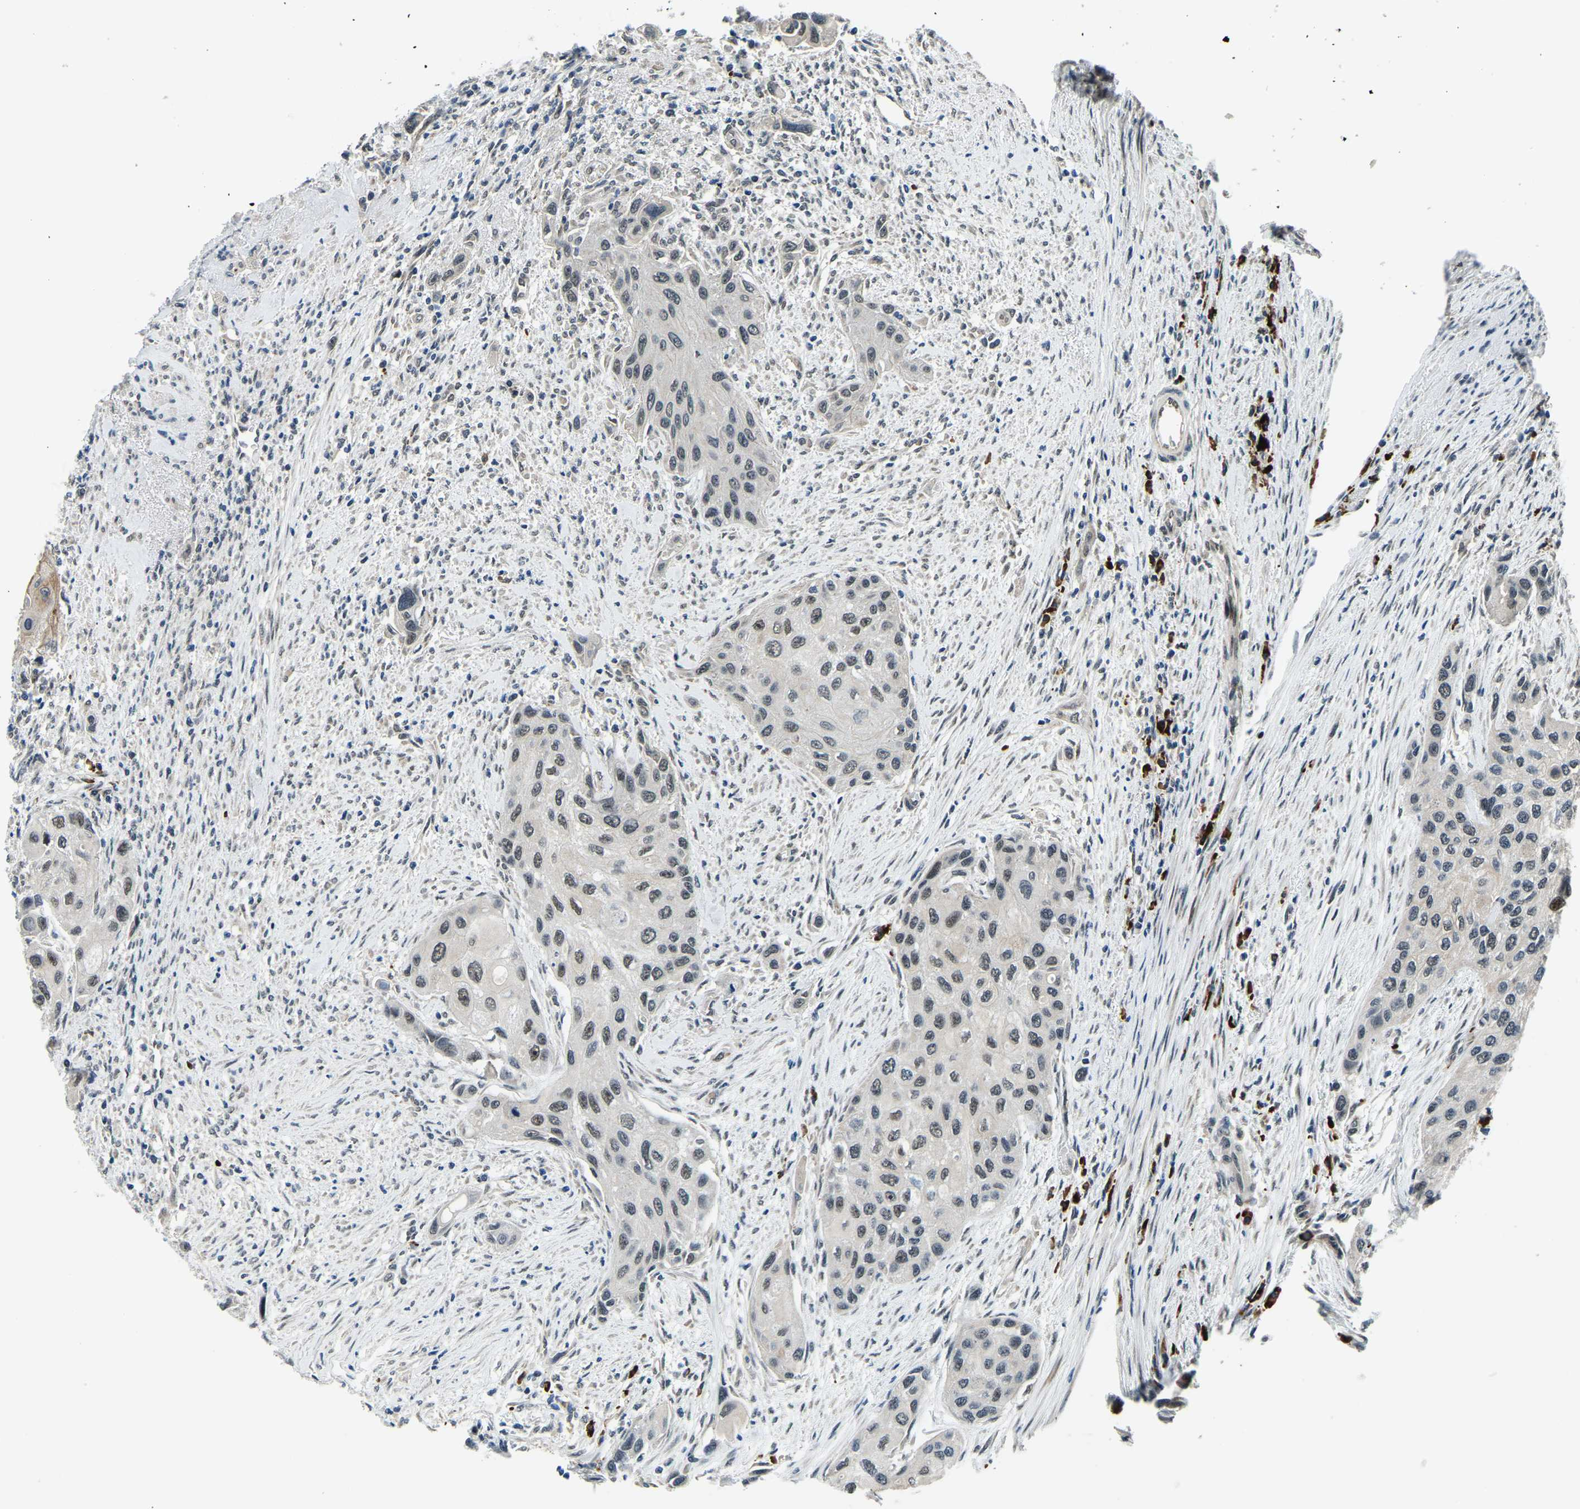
{"staining": {"intensity": "weak", "quantity": "25%-75%", "location": "nuclear"}, "tissue": "urothelial cancer", "cell_type": "Tumor cells", "image_type": "cancer", "snomed": [{"axis": "morphology", "description": "Urothelial carcinoma, High grade"}, {"axis": "topography", "description": "Urinary bladder"}], "caption": "Weak nuclear positivity for a protein is identified in approximately 25%-75% of tumor cells of urothelial carcinoma (high-grade) using immunohistochemistry.", "gene": "ING2", "patient": {"sex": "female", "age": 56}}